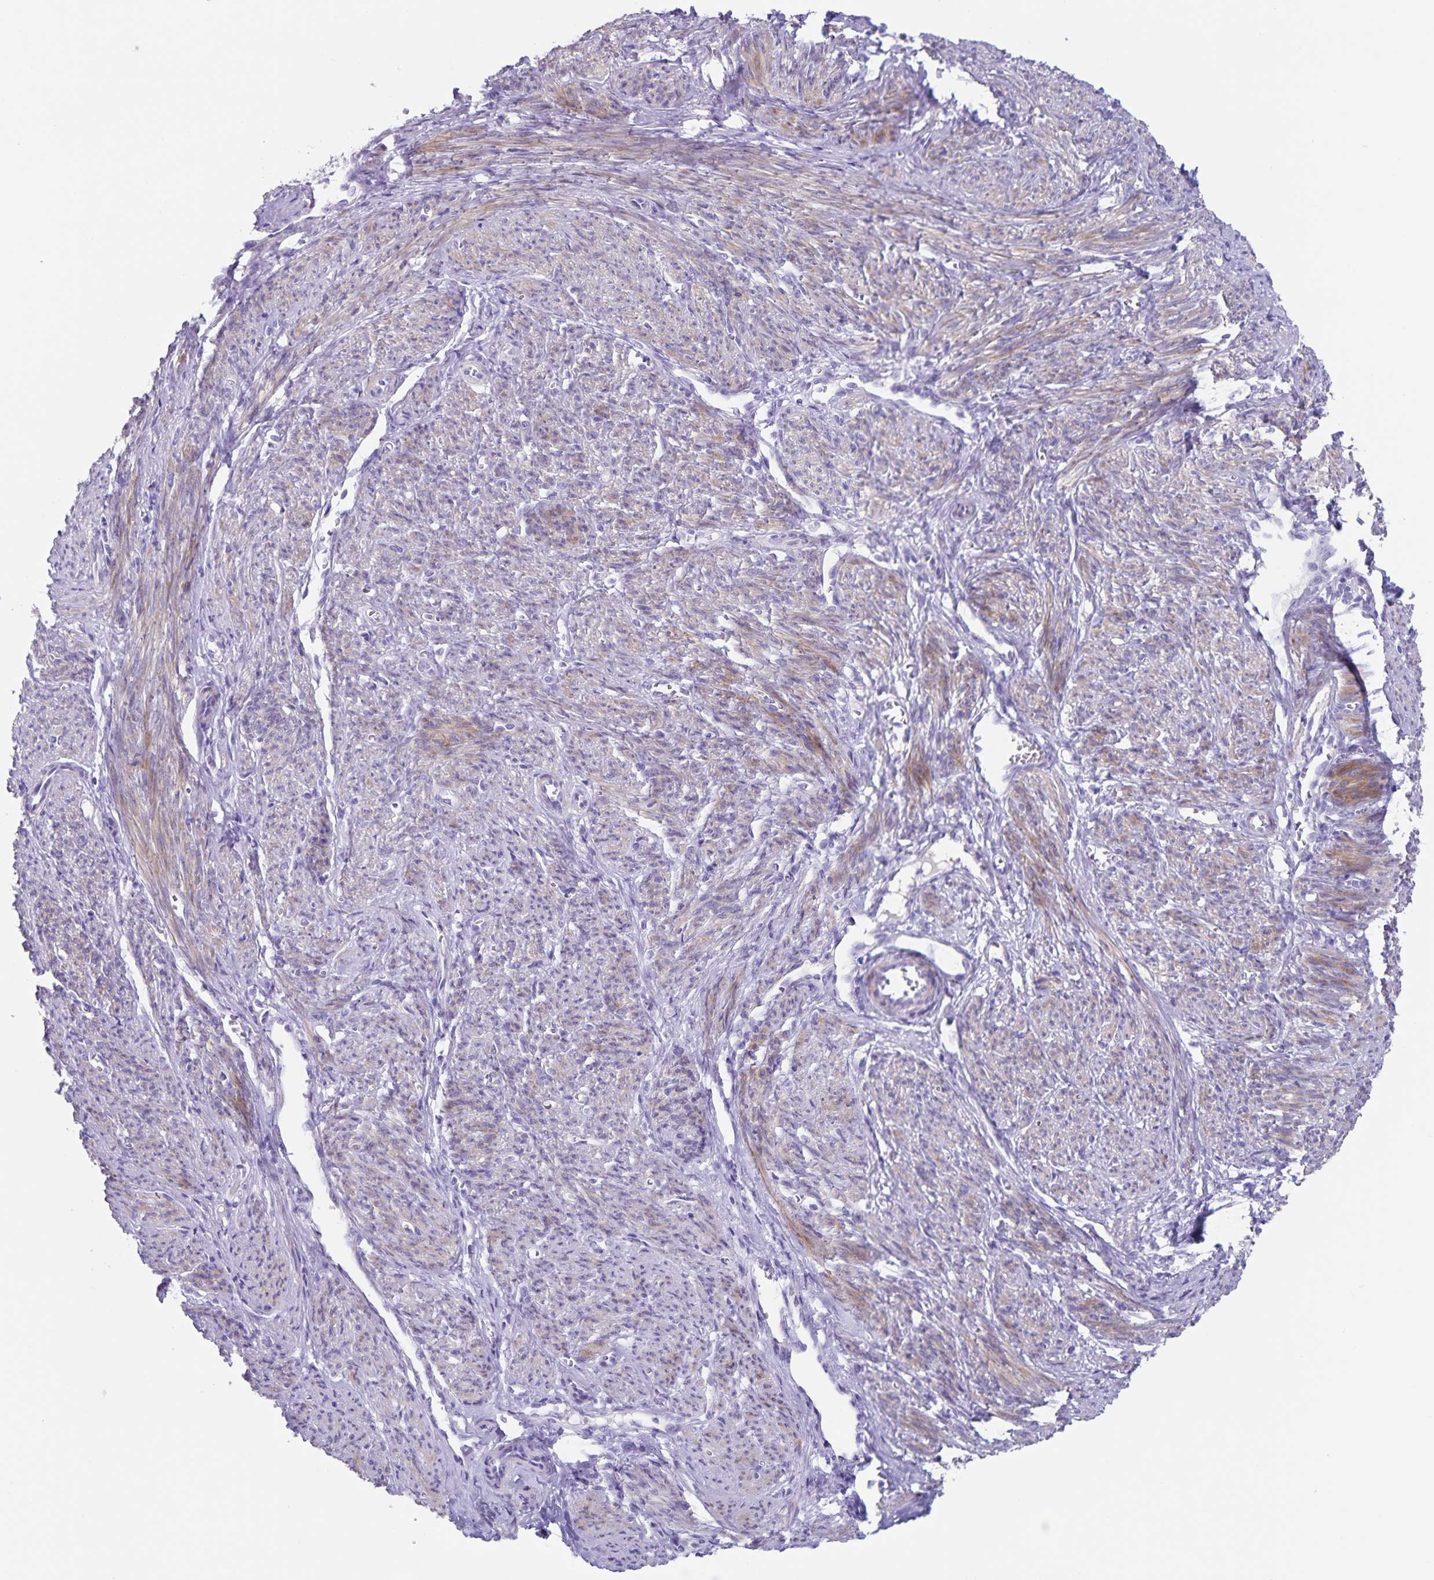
{"staining": {"intensity": "moderate", "quantity": "25%-75%", "location": "cytoplasmic/membranous"}, "tissue": "smooth muscle", "cell_type": "Smooth muscle cells", "image_type": "normal", "snomed": [{"axis": "morphology", "description": "Normal tissue, NOS"}, {"axis": "topography", "description": "Smooth muscle"}], "caption": "Immunohistochemical staining of normal human smooth muscle exhibits medium levels of moderate cytoplasmic/membranous expression in approximately 25%-75% of smooth muscle cells.", "gene": "C11orf42", "patient": {"sex": "female", "age": 65}}